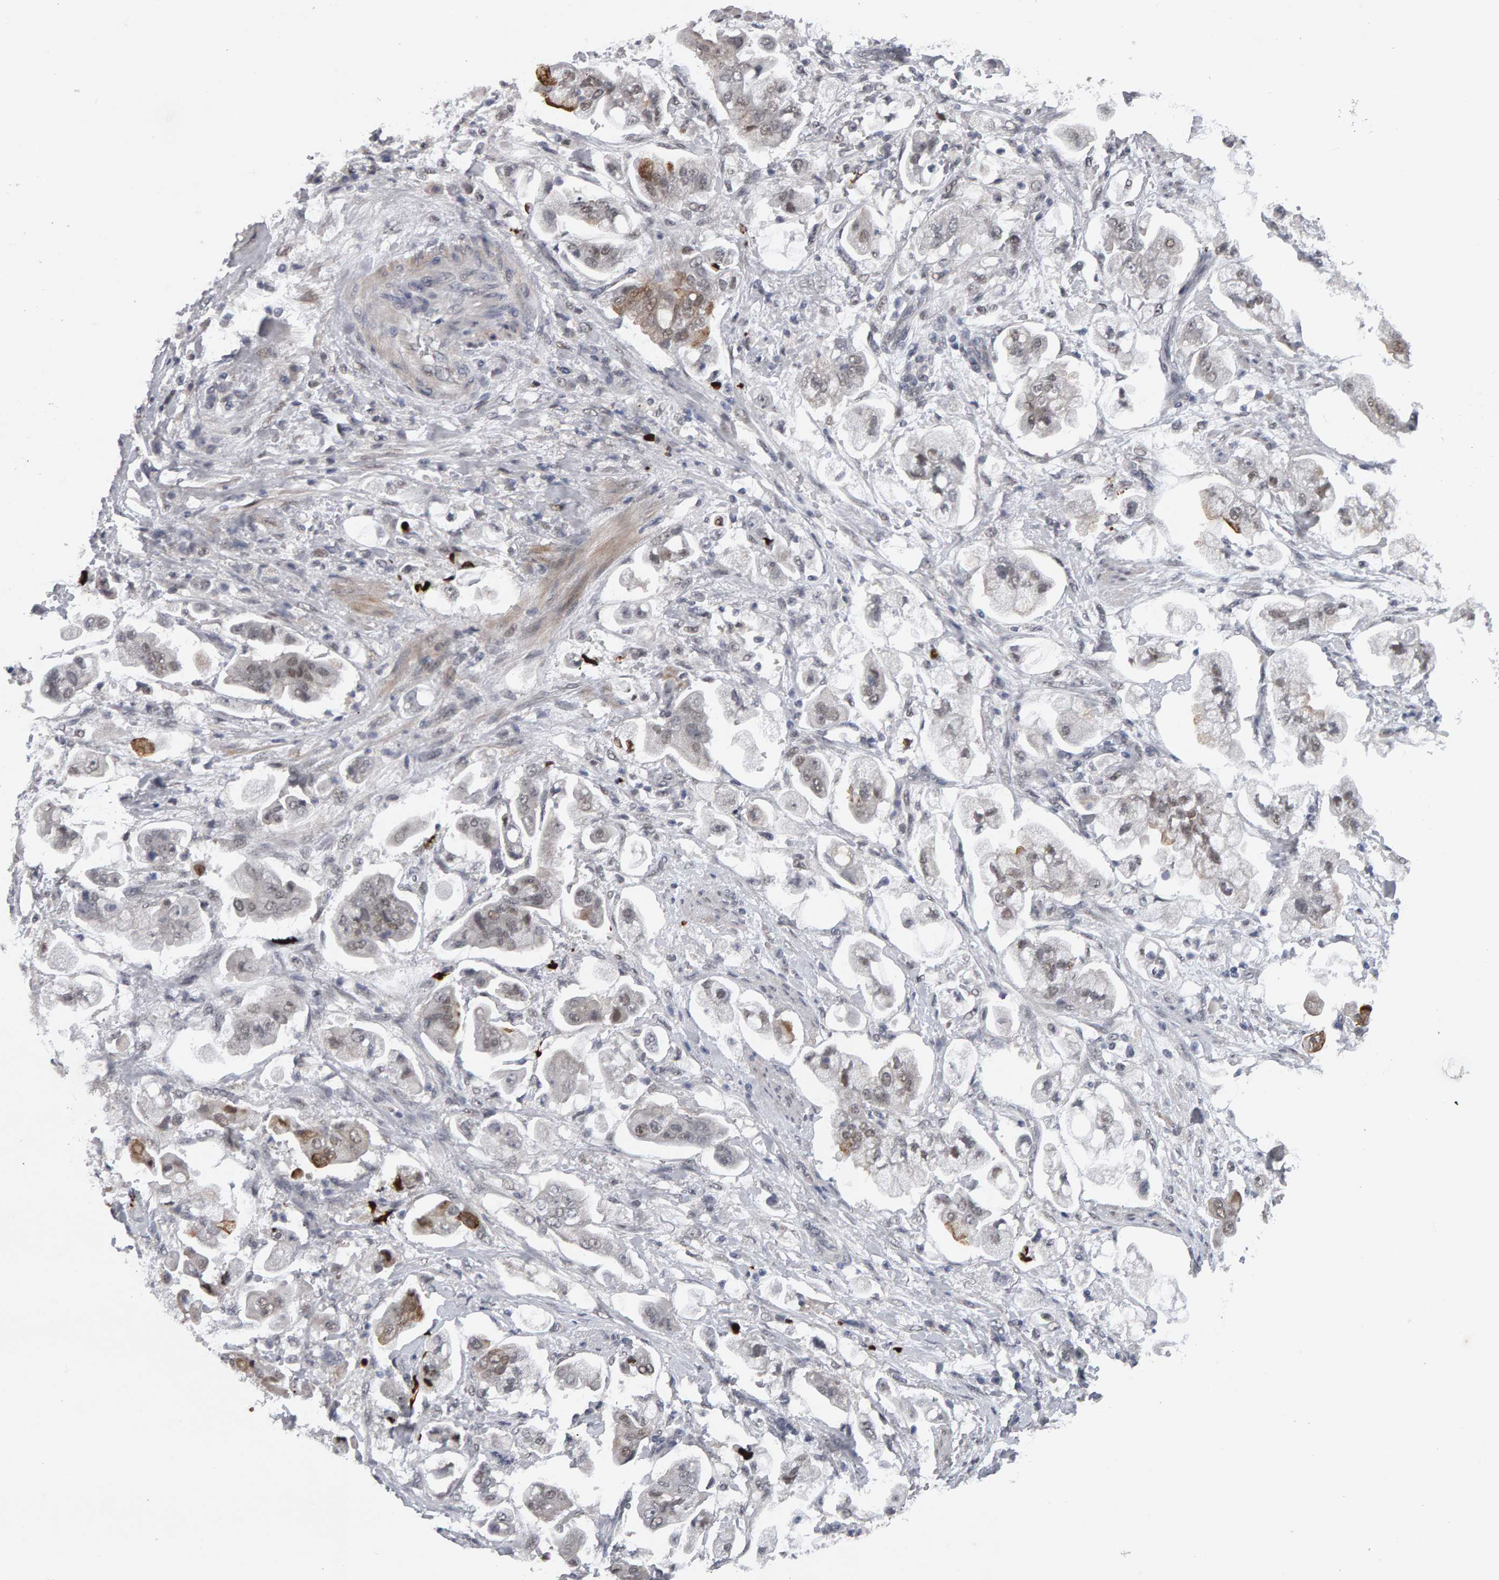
{"staining": {"intensity": "weak", "quantity": ">75%", "location": "nuclear"}, "tissue": "stomach cancer", "cell_type": "Tumor cells", "image_type": "cancer", "snomed": [{"axis": "morphology", "description": "Adenocarcinoma, NOS"}, {"axis": "topography", "description": "Stomach"}], "caption": "This image displays immunohistochemistry staining of adenocarcinoma (stomach), with low weak nuclear positivity in approximately >75% of tumor cells.", "gene": "IPO8", "patient": {"sex": "male", "age": 62}}